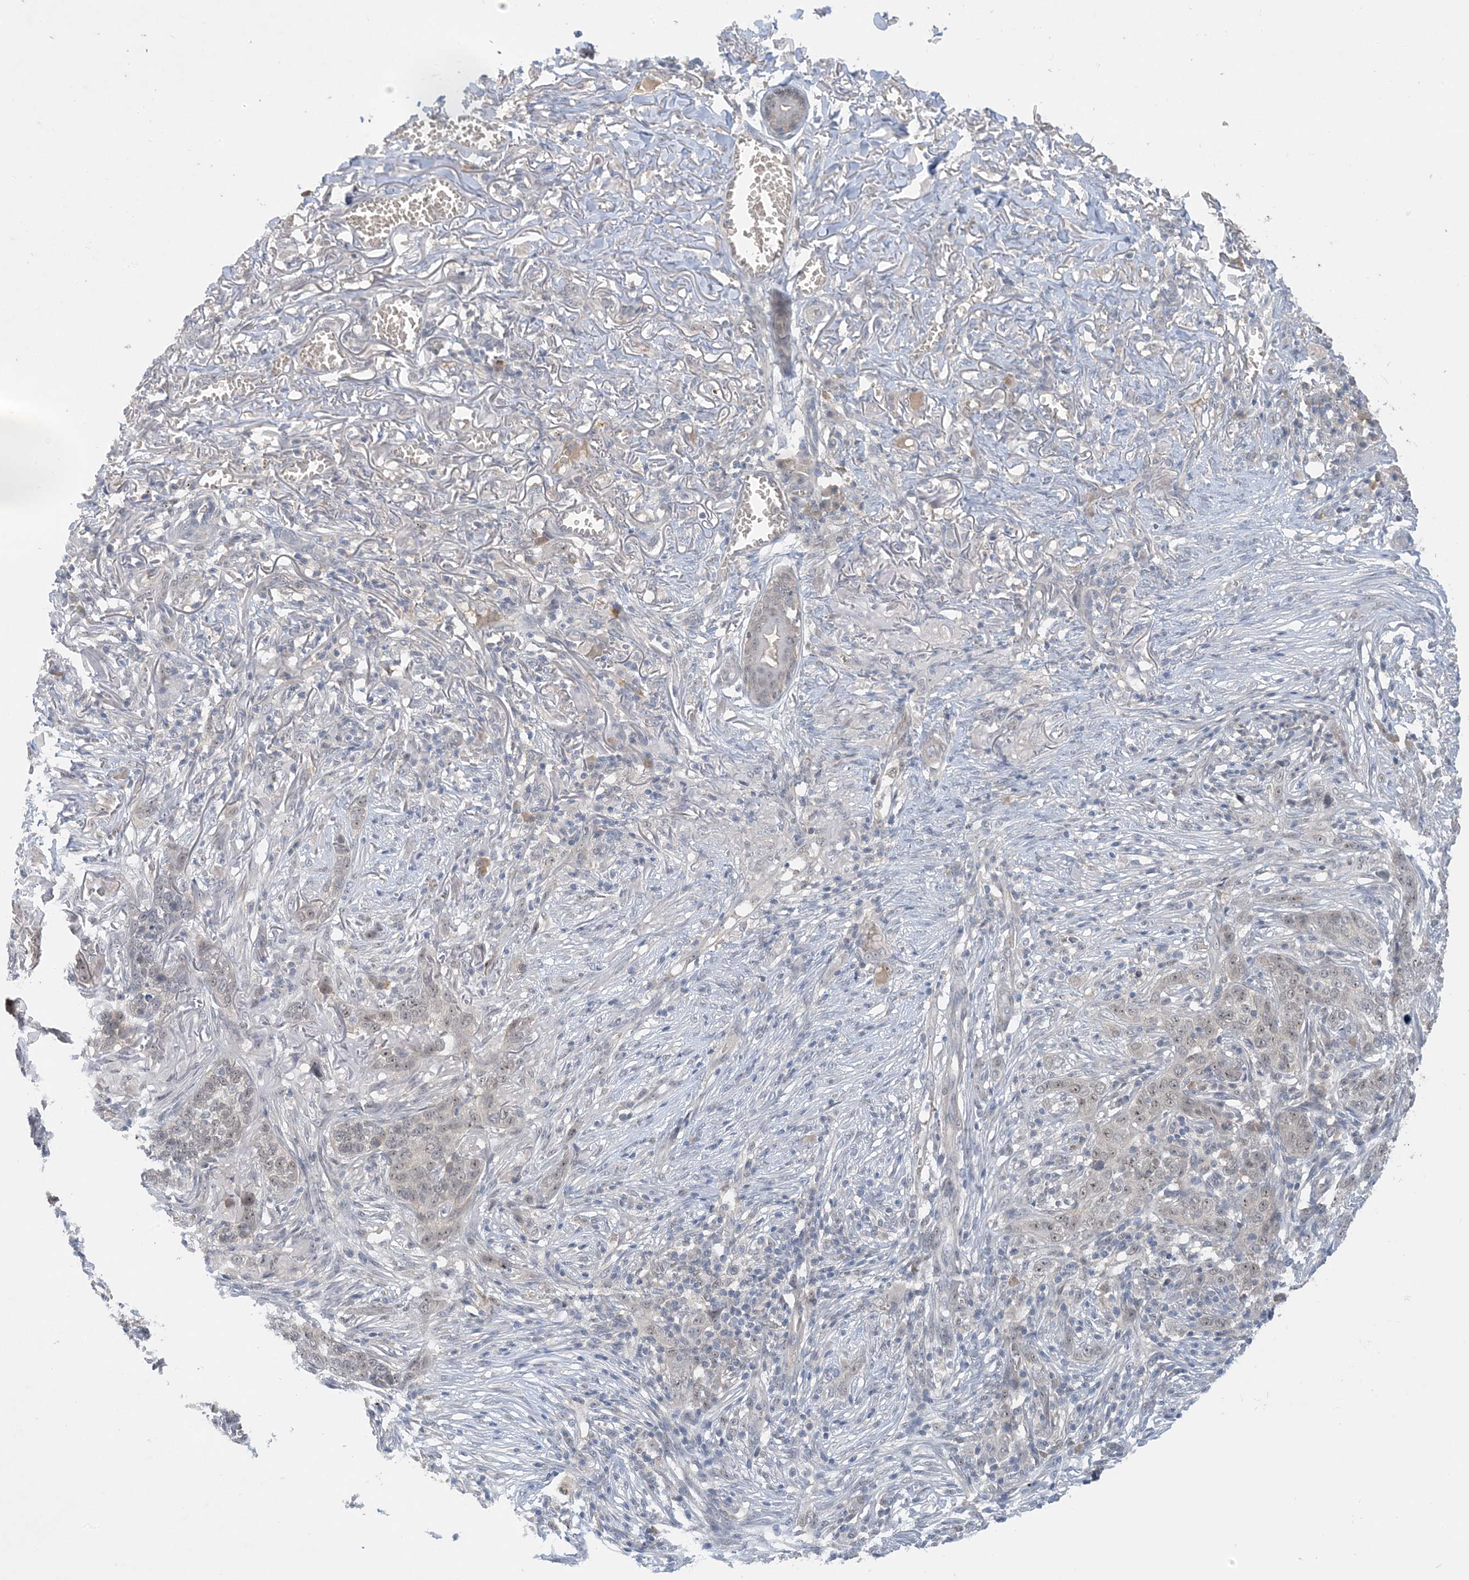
{"staining": {"intensity": "weak", "quantity": "25%-75%", "location": "nuclear"}, "tissue": "skin cancer", "cell_type": "Tumor cells", "image_type": "cancer", "snomed": [{"axis": "morphology", "description": "Basal cell carcinoma"}, {"axis": "topography", "description": "Skin"}], "caption": "The micrograph displays staining of skin cancer (basal cell carcinoma), revealing weak nuclear protein expression (brown color) within tumor cells. Using DAB (brown) and hematoxylin (blue) stains, captured at high magnification using brightfield microscopy.", "gene": "UBE2E1", "patient": {"sex": "male", "age": 85}}